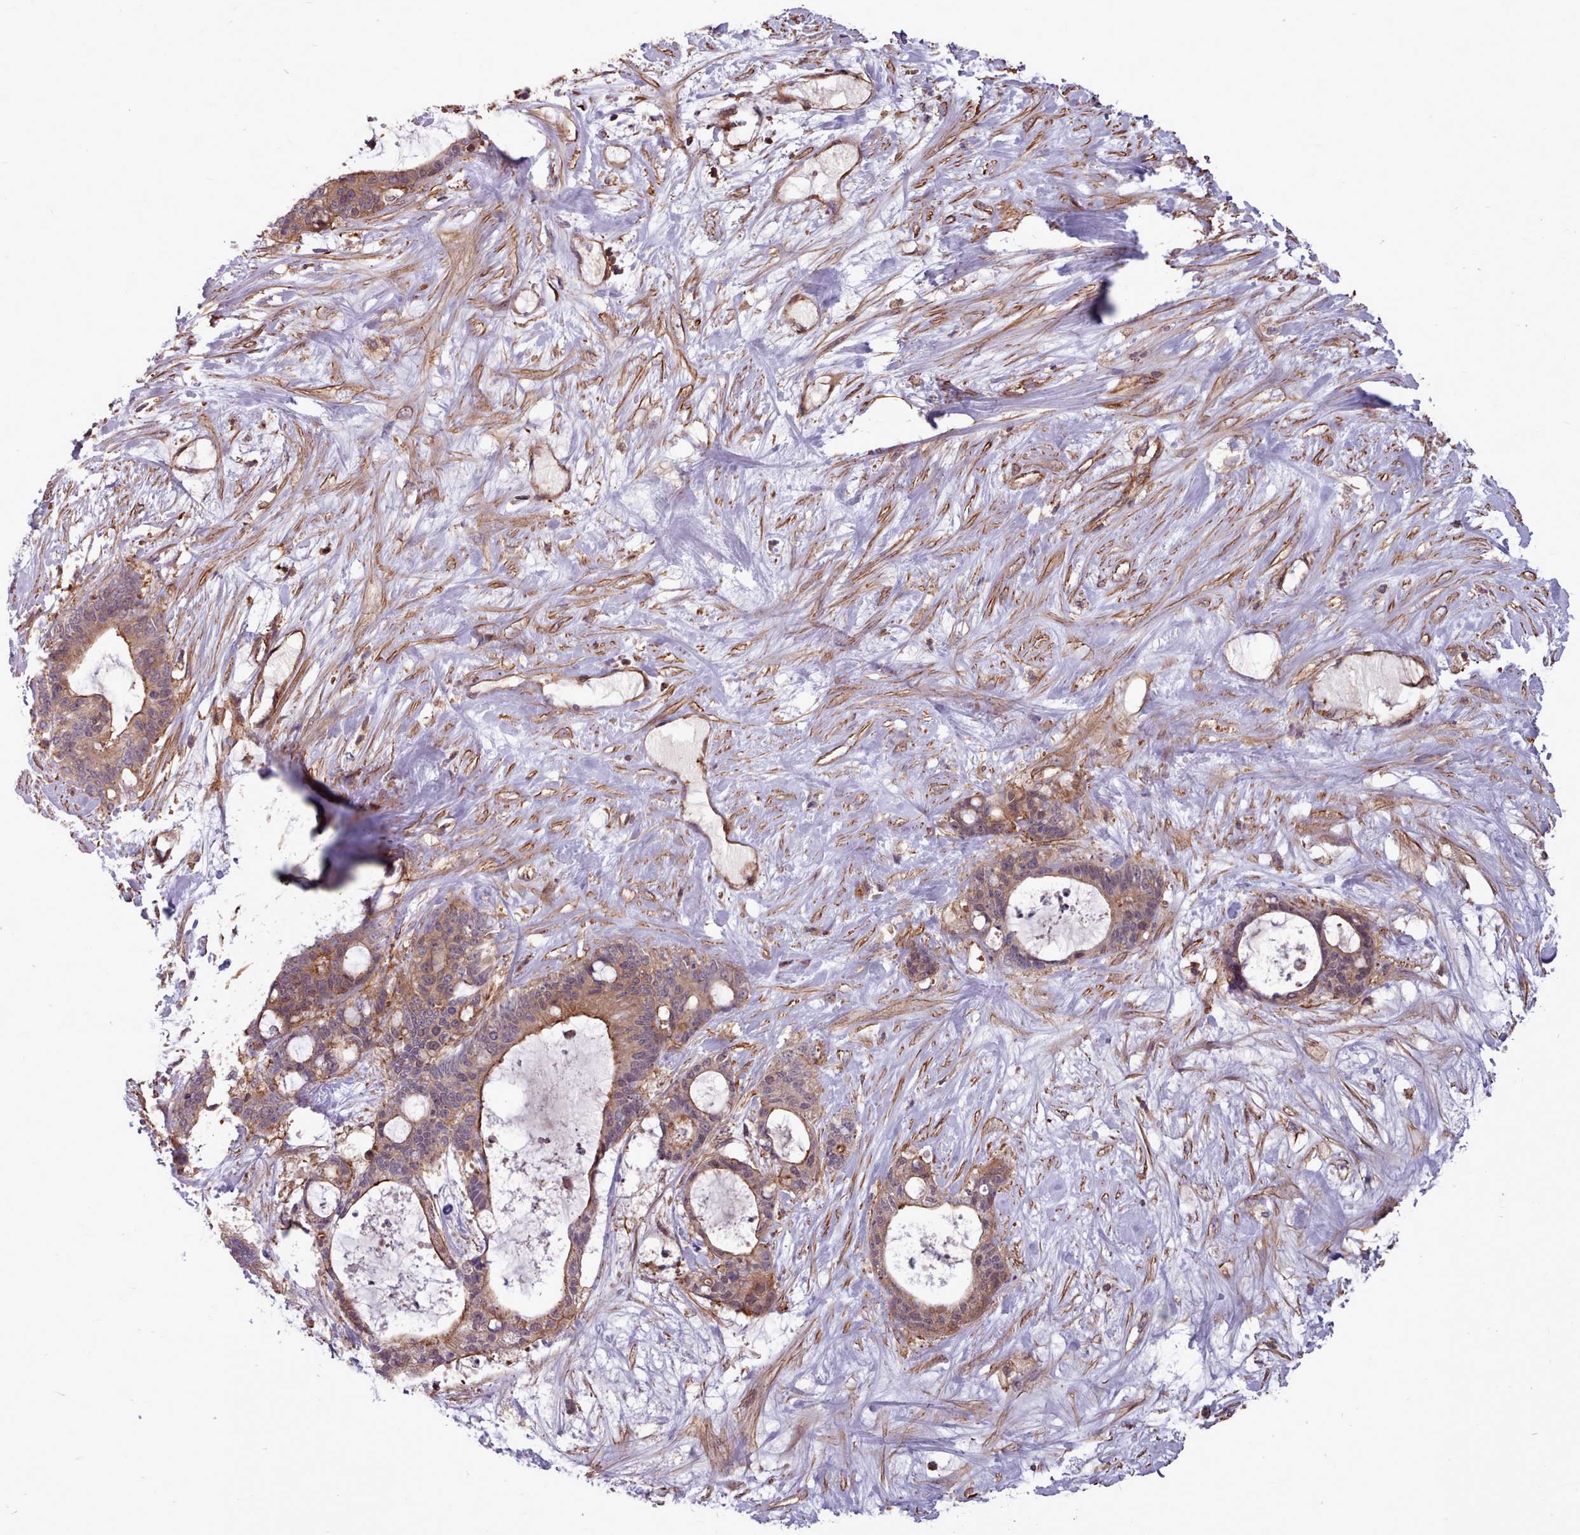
{"staining": {"intensity": "weak", "quantity": ">75%", "location": "cytoplasmic/membranous"}, "tissue": "liver cancer", "cell_type": "Tumor cells", "image_type": "cancer", "snomed": [{"axis": "morphology", "description": "Normal tissue, NOS"}, {"axis": "morphology", "description": "Cholangiocarcinoma"}, {"axis": "topography", "description": "Liver"}, {"axis": "topography", "description": "Peripheral nerve tissue"}], "caption": "The image exhibits staining of cholangiocarcinoma (liver), revealing weak cytoplasmic/membranous protein staining (brown color) within tumor cells.", "gene": "STUB1", "patient": {"sex": "female", "age": 73}}